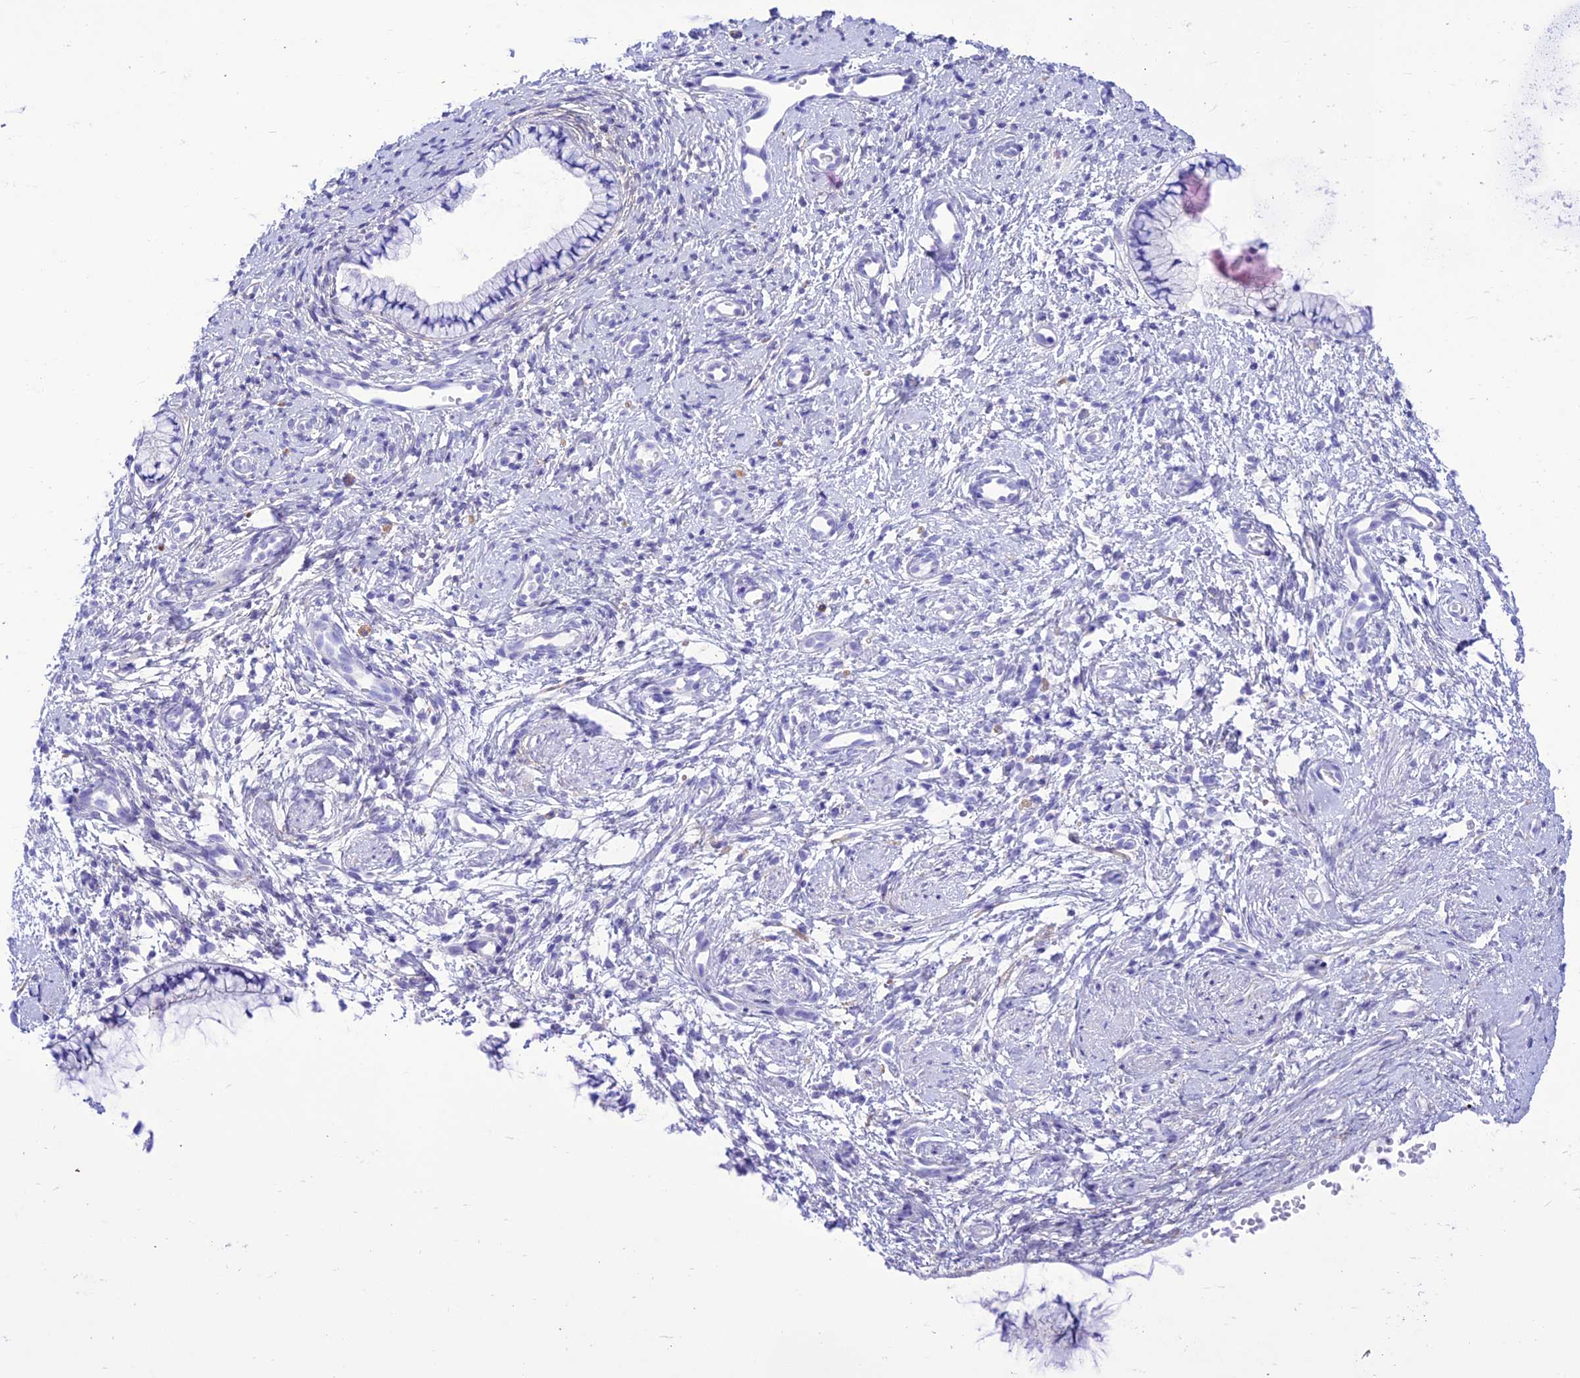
{"staining": {"intensity": "negative", "quantity": "none", "location": "none"}, "tissue": "cervix", "cell_type": "Glandular cells", "image_type": "normal", "snomed": [{"axis": "morphology", "description": "Normal tissue, NOS"}, {"axis": "topography", "description": "Cervix"}], "caption": "DAB immunohistochemical staining of unremarkable human cervix displays no significant expression in glandular cells. (DAB IHC, high magnification).", "gene": "PRNP", "patient": {"sex": "female", "age": 57}}